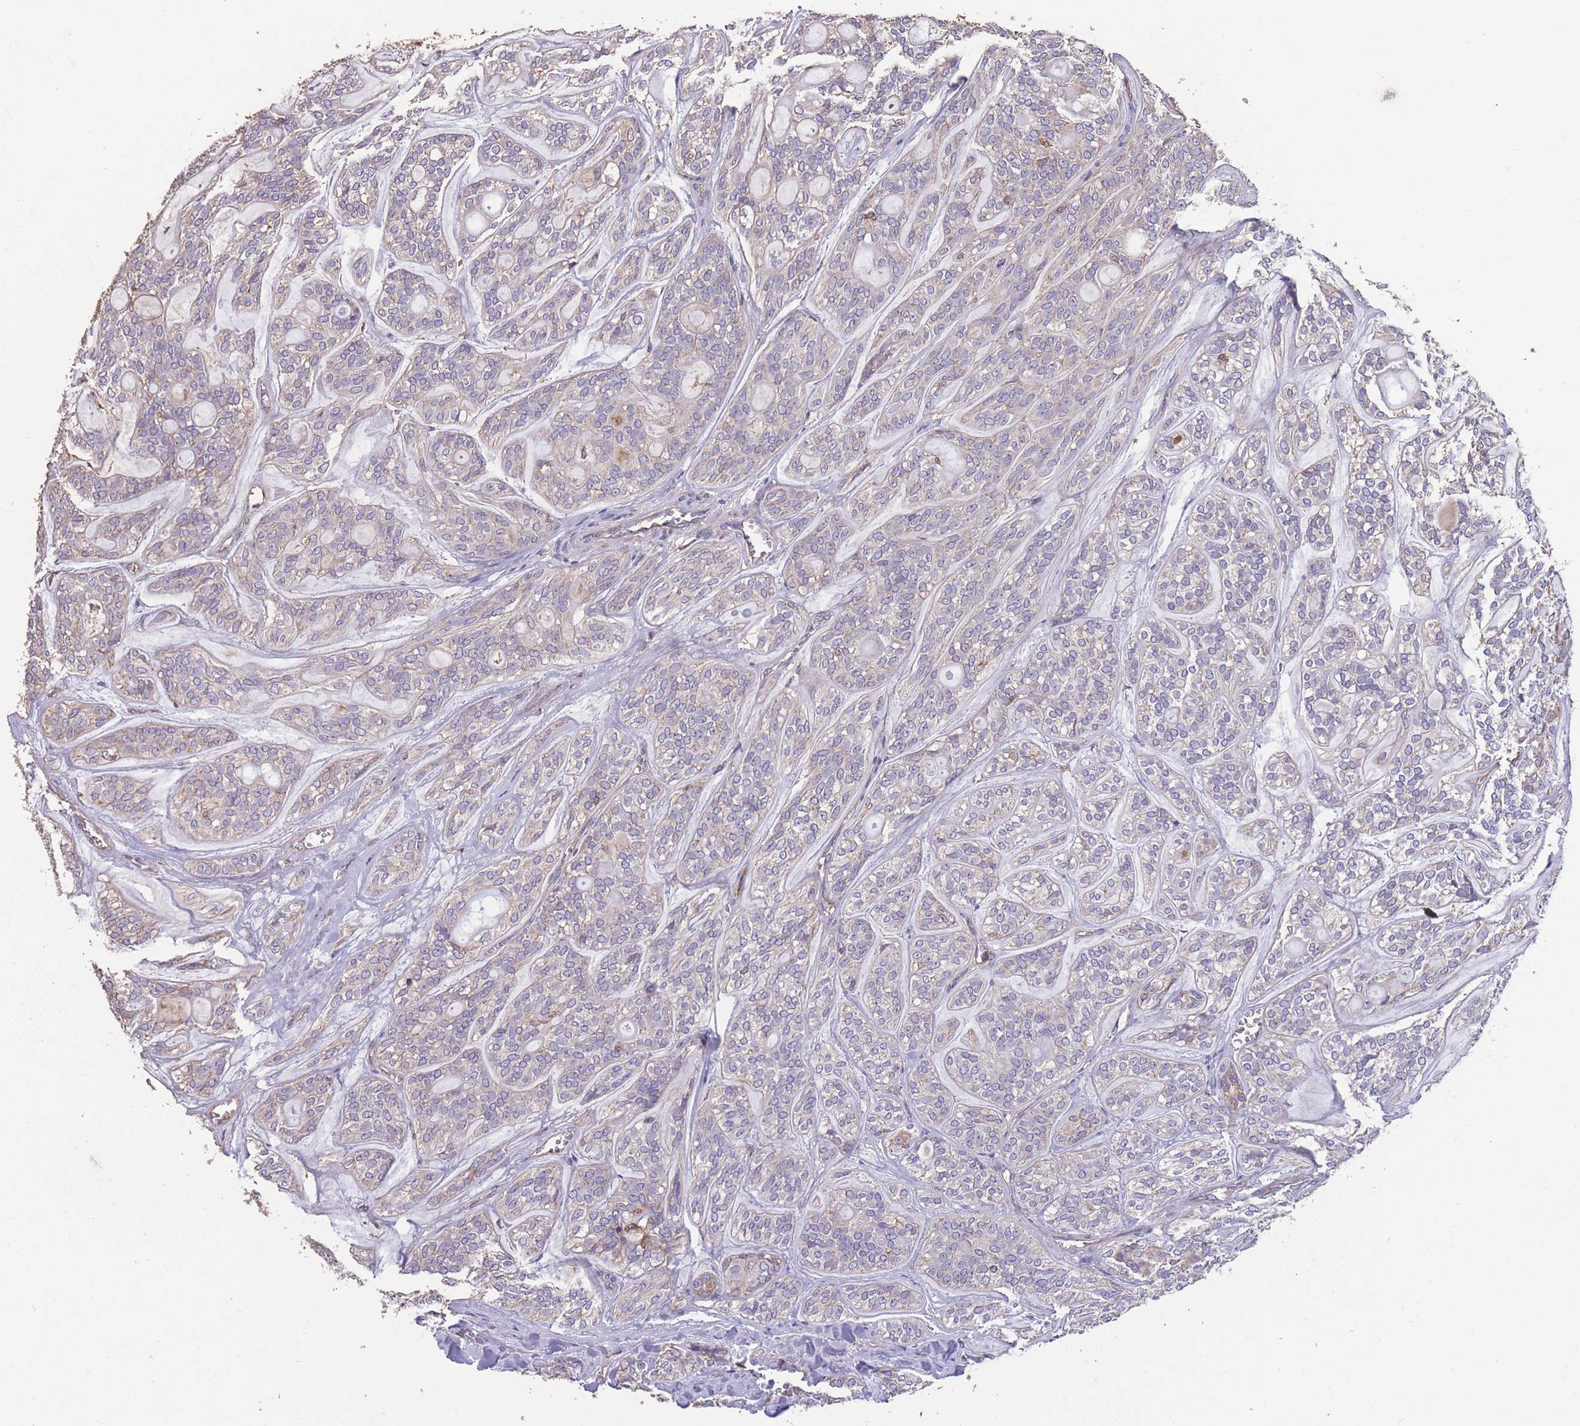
{"staining": {"intensity": "negative", "quantity": "none", "location": "none"}, "tissue": "head and neck cancer", "cell_type": "Tumor cells", "image_type": "cancer", "snomed": [{"axis": "morphology", "description": "Adenocarcinoma, NOS"}, {"axis": "topography", "description": "Head-Neck"}], "caption": "Immunohistochemistry (IHC) image of neoplastic tissue: human head and neck adenocarcinoma stained with DAB (3,3'-diaminobenzidine) displays no significant protein staining in tumor cells.", "gene": "NUDT21", "patient": {"sex": "male", "age": 66}}